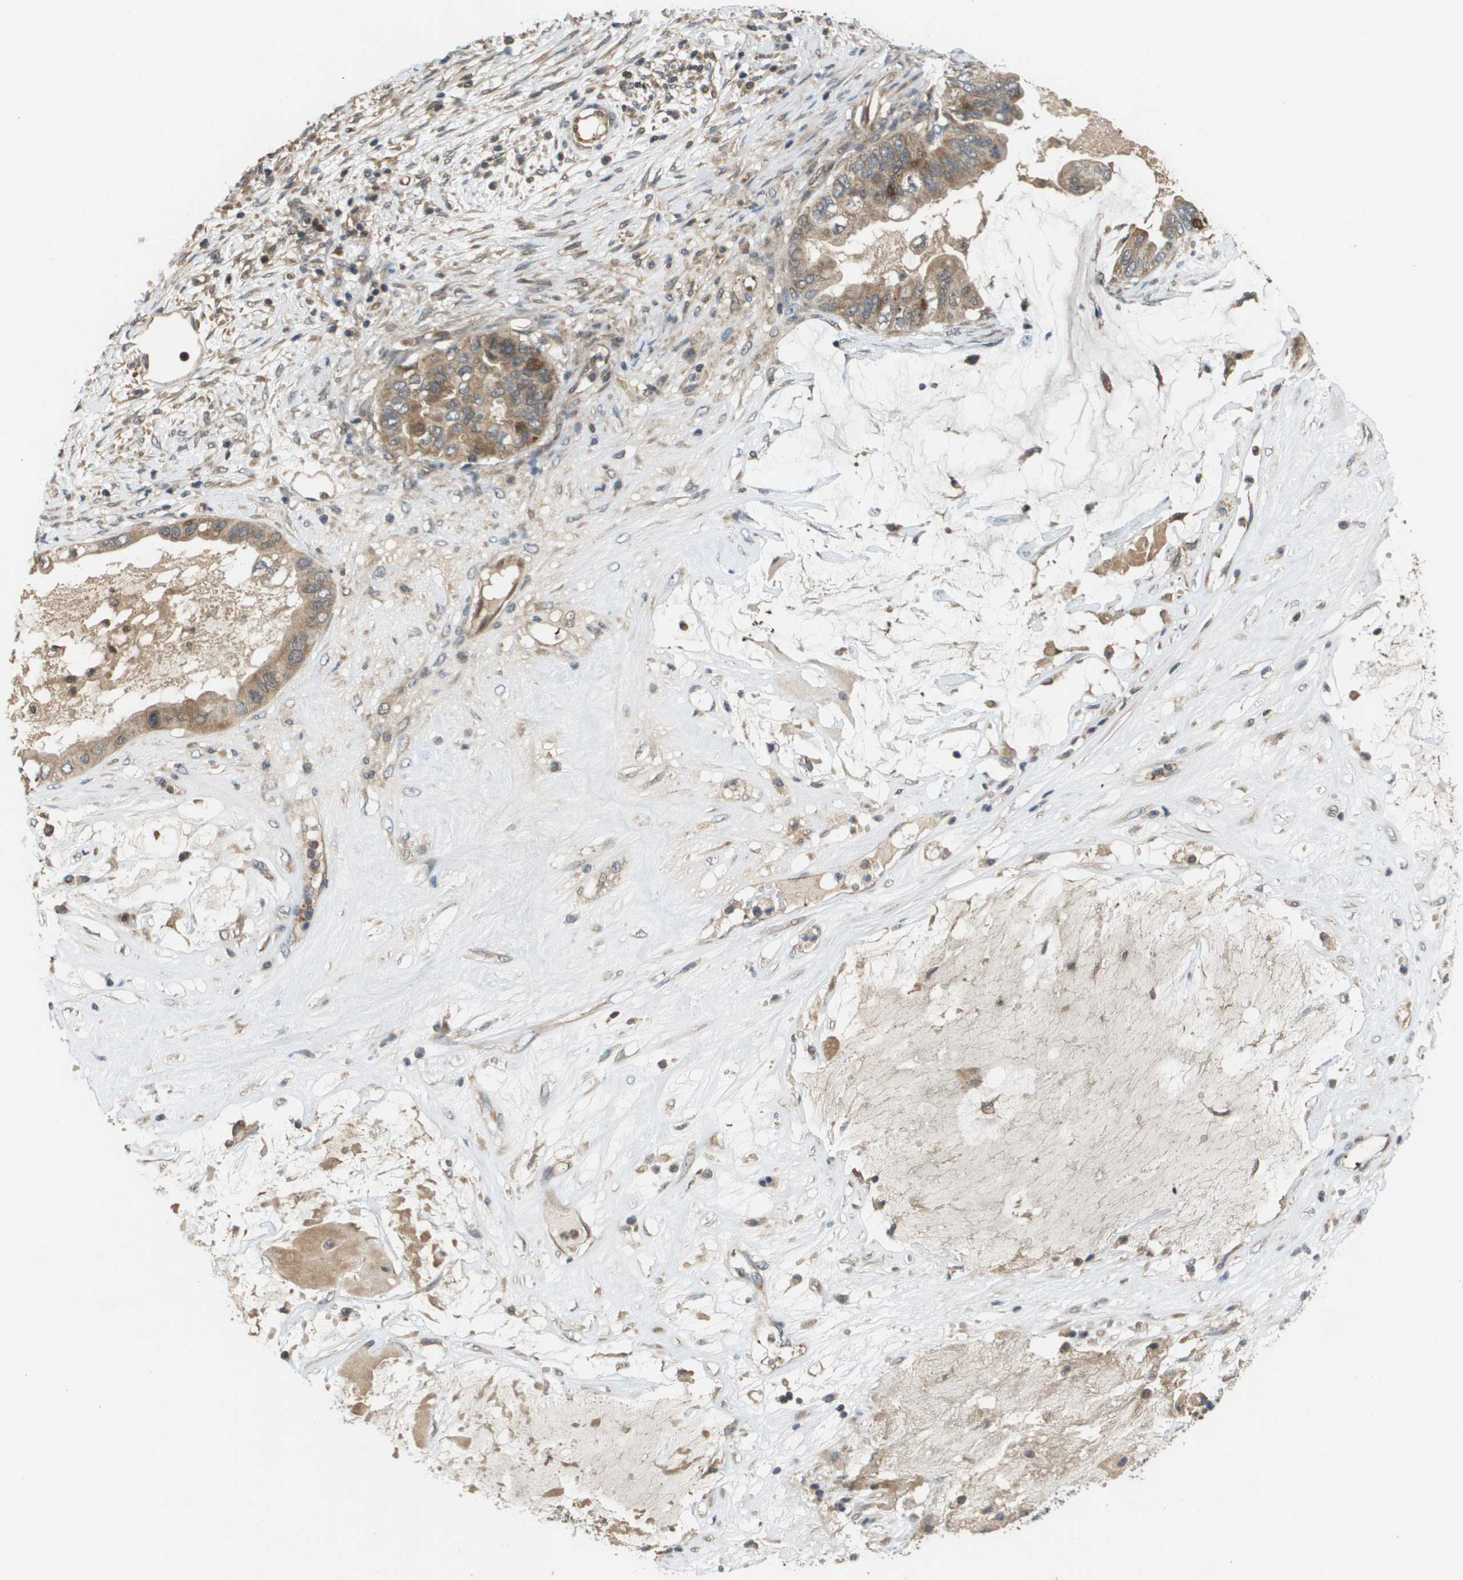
{"staining": {"intensity": "weak", "quantity": ">75%", "location": "cytoplasmic/membranous"}, "tissue": "ovarian cancer", "cell_type": "Tumor cells", "image_type": "cancer", "snomed": [{"axis": "morphology", "description": "Cystadenocarcinoma, mucinous, NOS"}, {"axis": "topography", "description": "Ovary"}], "caption": "This is an image of immunohistochemistry (IHC) staining of ovarian cancer, which shows weak expression in the cytoplasmic/membranous of tumor cells.", "gene": "RBM38", "patient": {"sex": "female", "age": 80}}